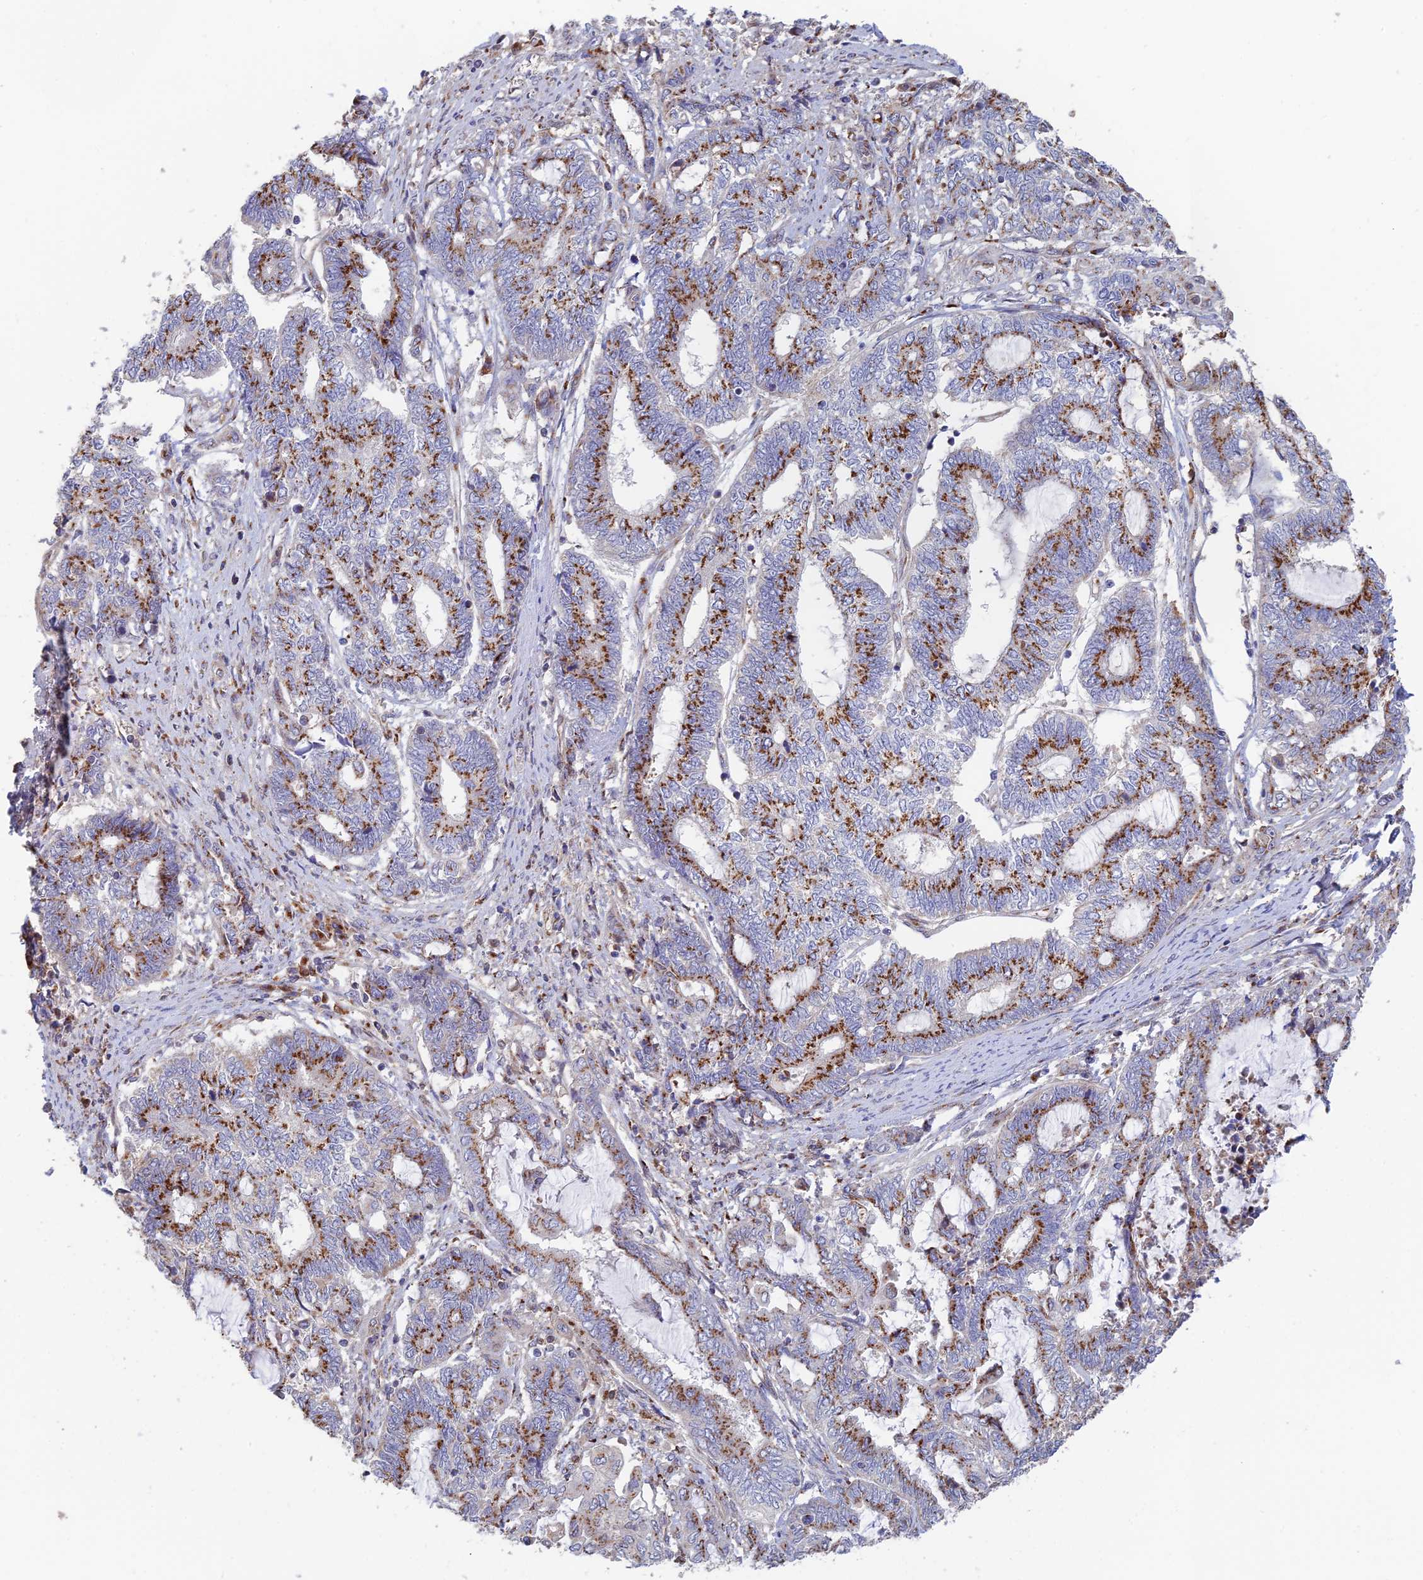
{"staining": {"intensity": "strong", "quantity": "25%-75%", "location": "cytoplasmic/membranous"}, "tissue": "endometrial cancer", "cell_type": "Tumor cells", "image_type": "cancer", "snomed": [{"axis": "morphology", "description": "Adenocarcinoma, NOS"}, {"axis": "topography", "description": "Uterus"}, {"axis": "topography", "description": "Endometrium"}], "caption": "This photomicrograph reveals endometrial cancer (adenocarcinoma) stained with immunohistochemistry to label a protein in brown. The cytoplasmic/membranous of tumor cells show strong positivity for the protein. Nuclei are counter-stained blue.", "gene": "HS2ST1", "patient": {"sex": "female", "age": 70}}